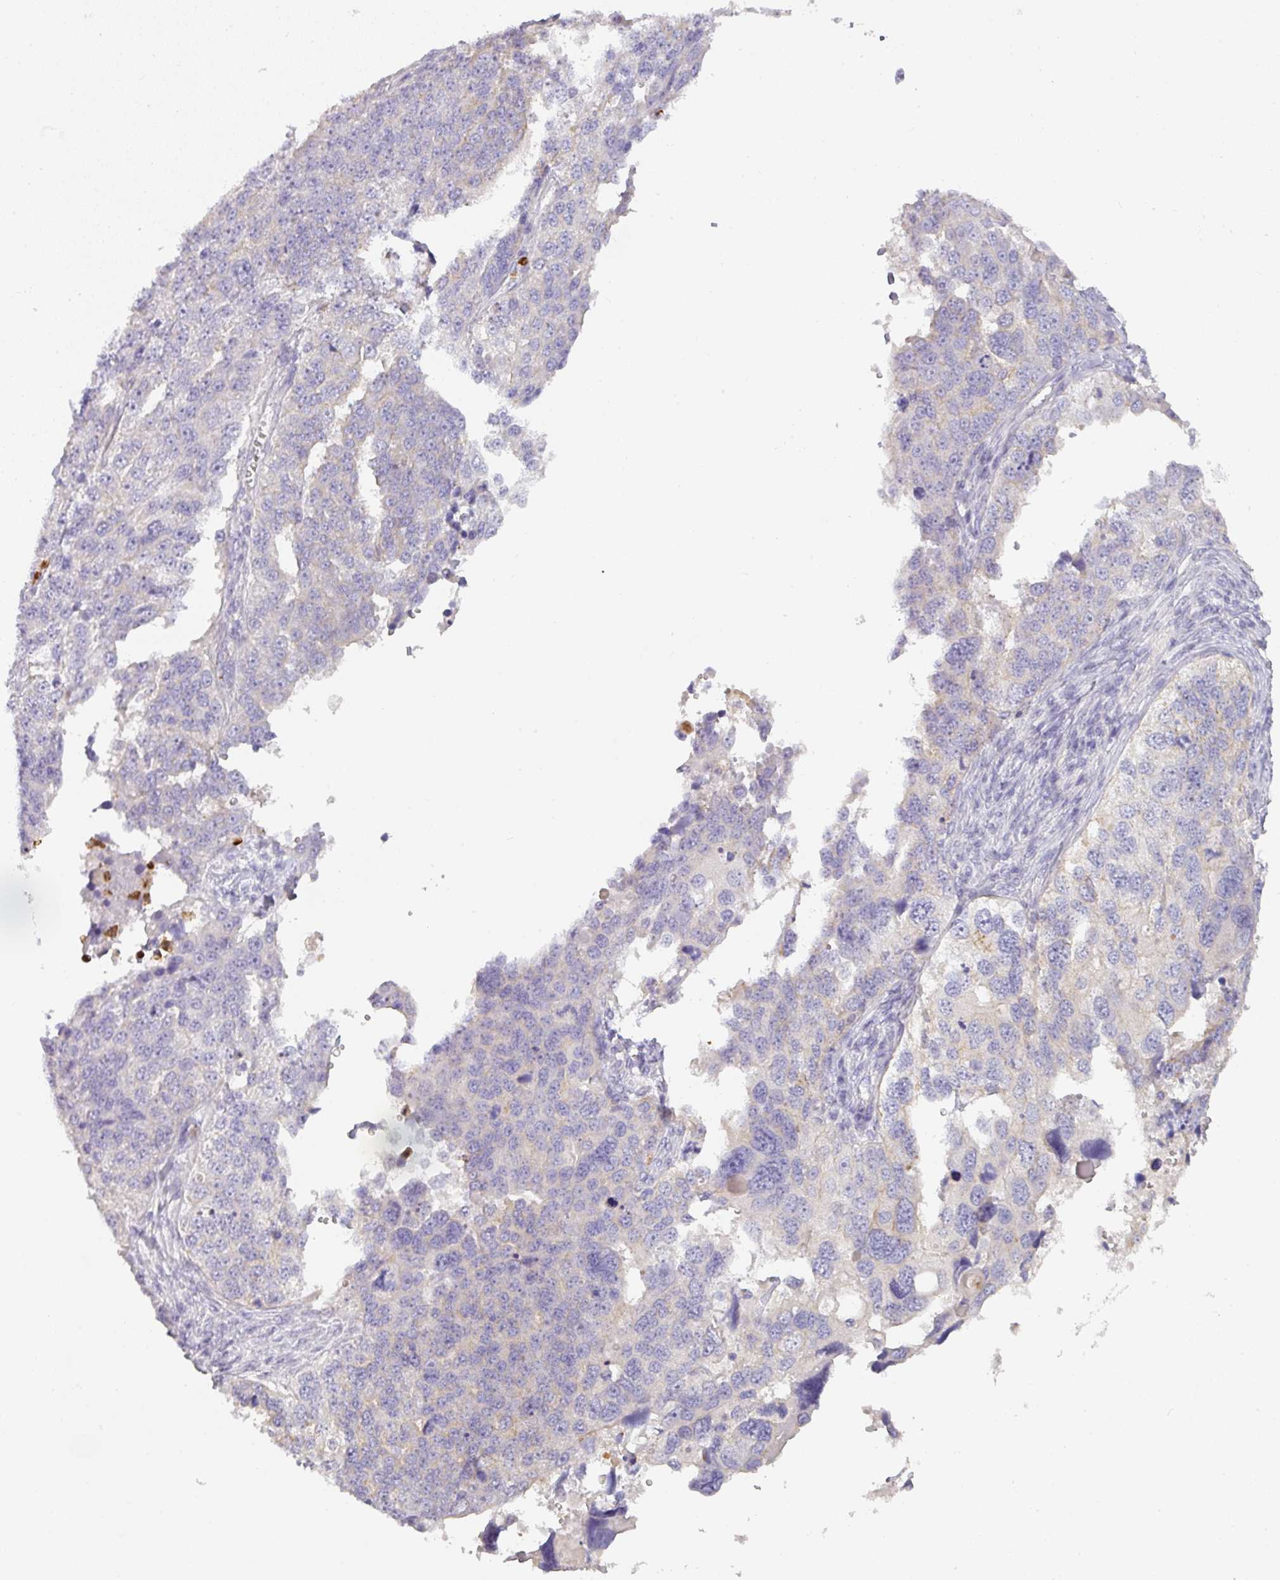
{"staining": {"intensity": "negative", "quantity": "none", "location": "none"}, "tissue": "ovarian cancer", "cell_type": "Tumor cells", "image_type": "cancer", "snomed": [{"axis": "morphology", "description": "Cystadenocarcinoma, serous, NOS"}, {"axis": "topography", "description": "Ovary"}], "caption": "There is no significant positivity in tumor cells of ovarian cancer.", "gene": "HHEX", "patient": {"sex": "female", "age": 76}}